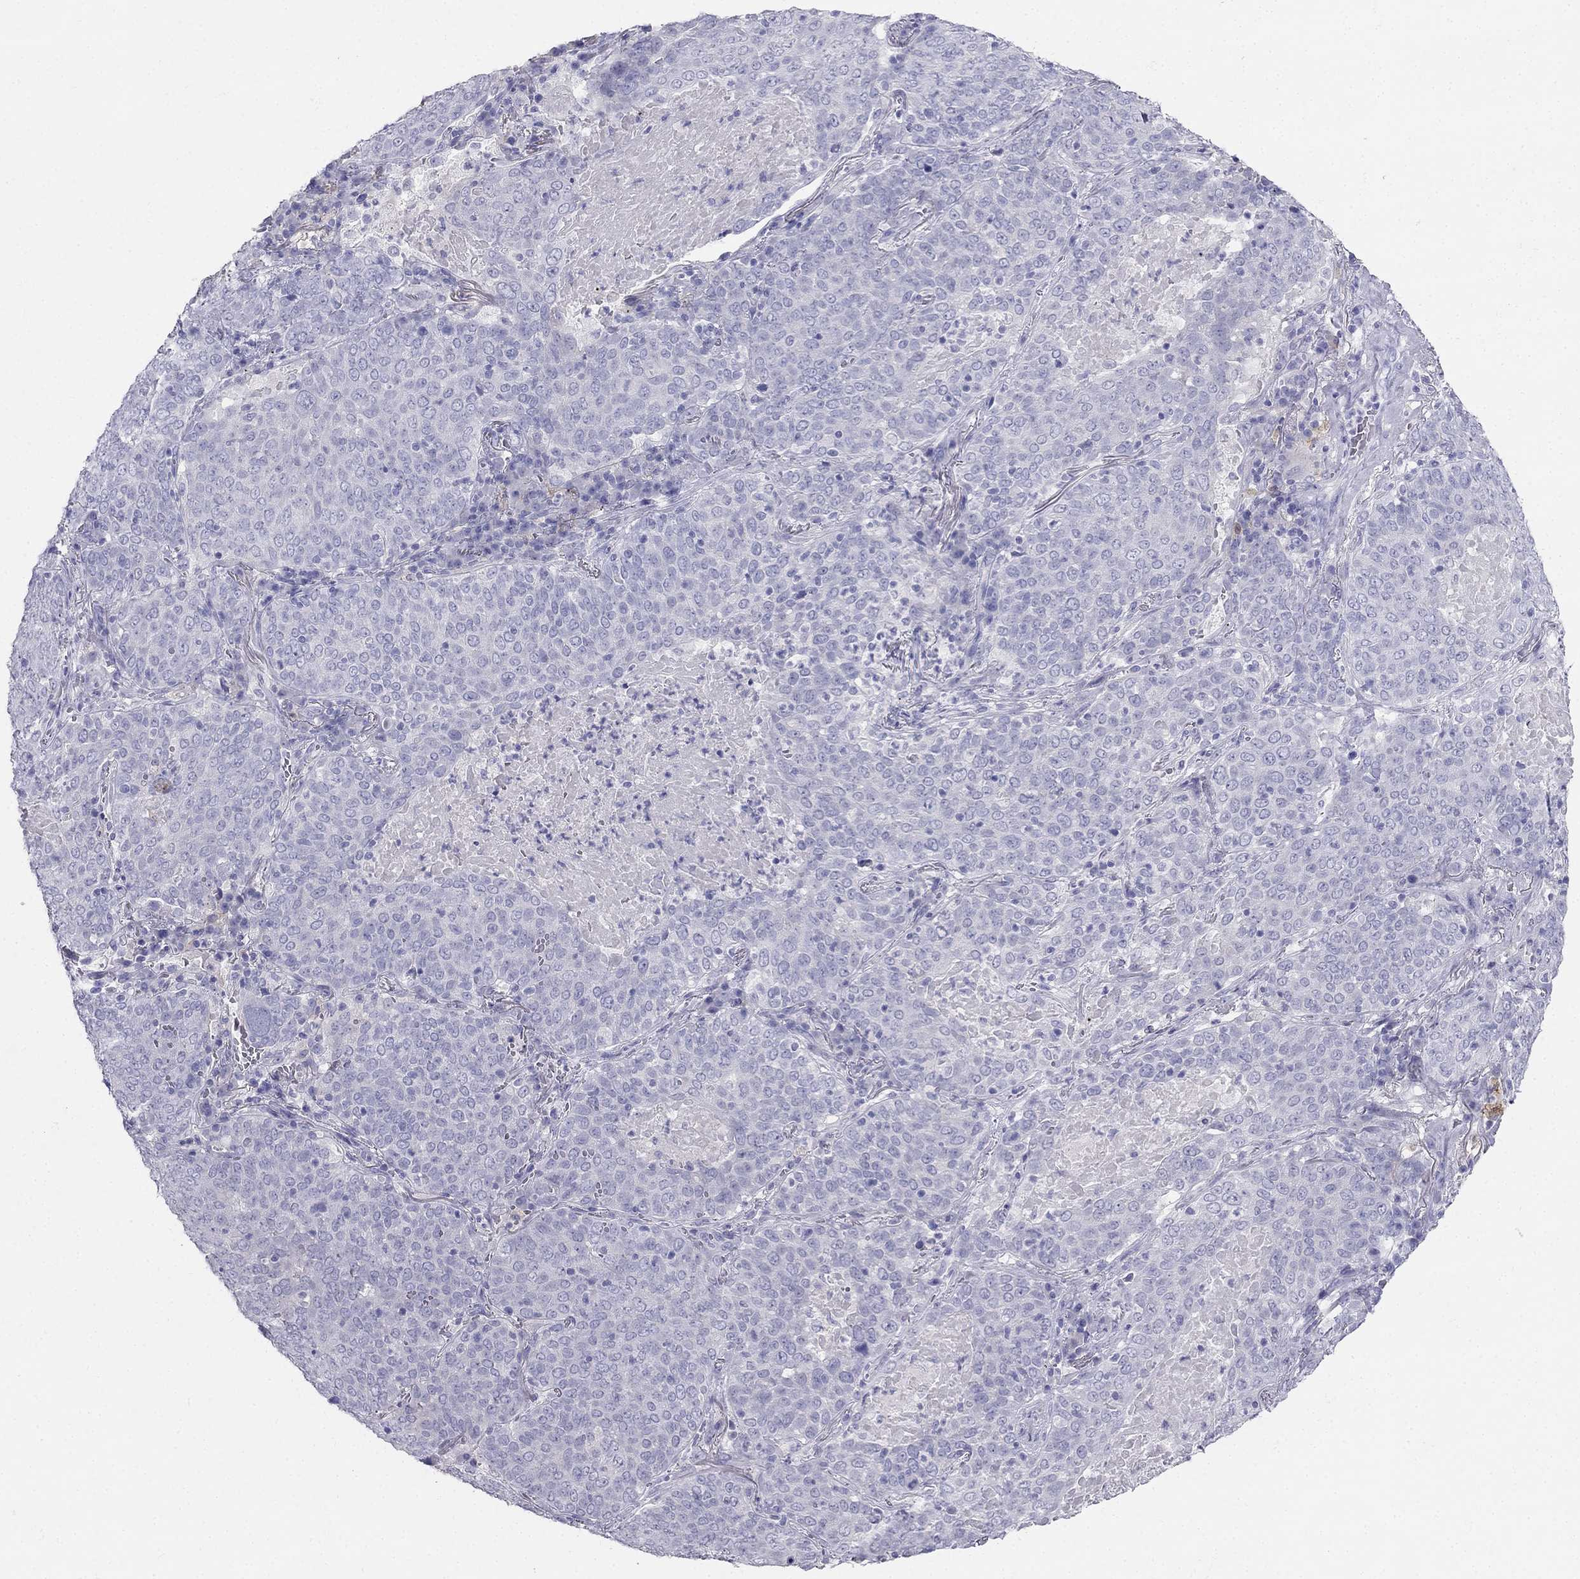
{"staining": {"intensity": "negative", "quantity": "none", "location": "none"}, "tissue": "lung cancer", "cell_type": "Tumor cells", "image_type": "cancer", "snomed": [{"axis": "morphology", "description": "Squamous cell carcinoma, NOS"}, {"axis": "topography", "description": "Lung"}], "caption": "Immunohistochemistry (IHC) image of human lung cancer stained for a protein (brown), which displays no staining in tumor cells. The staining was performed using DAB to visualize the protein expression in brown, while the nuclei were stained in blue with hematoxylin (Magnification: 20x).", "gene": "RFLNA", "patient": {"sex": "male", "age": 82}}